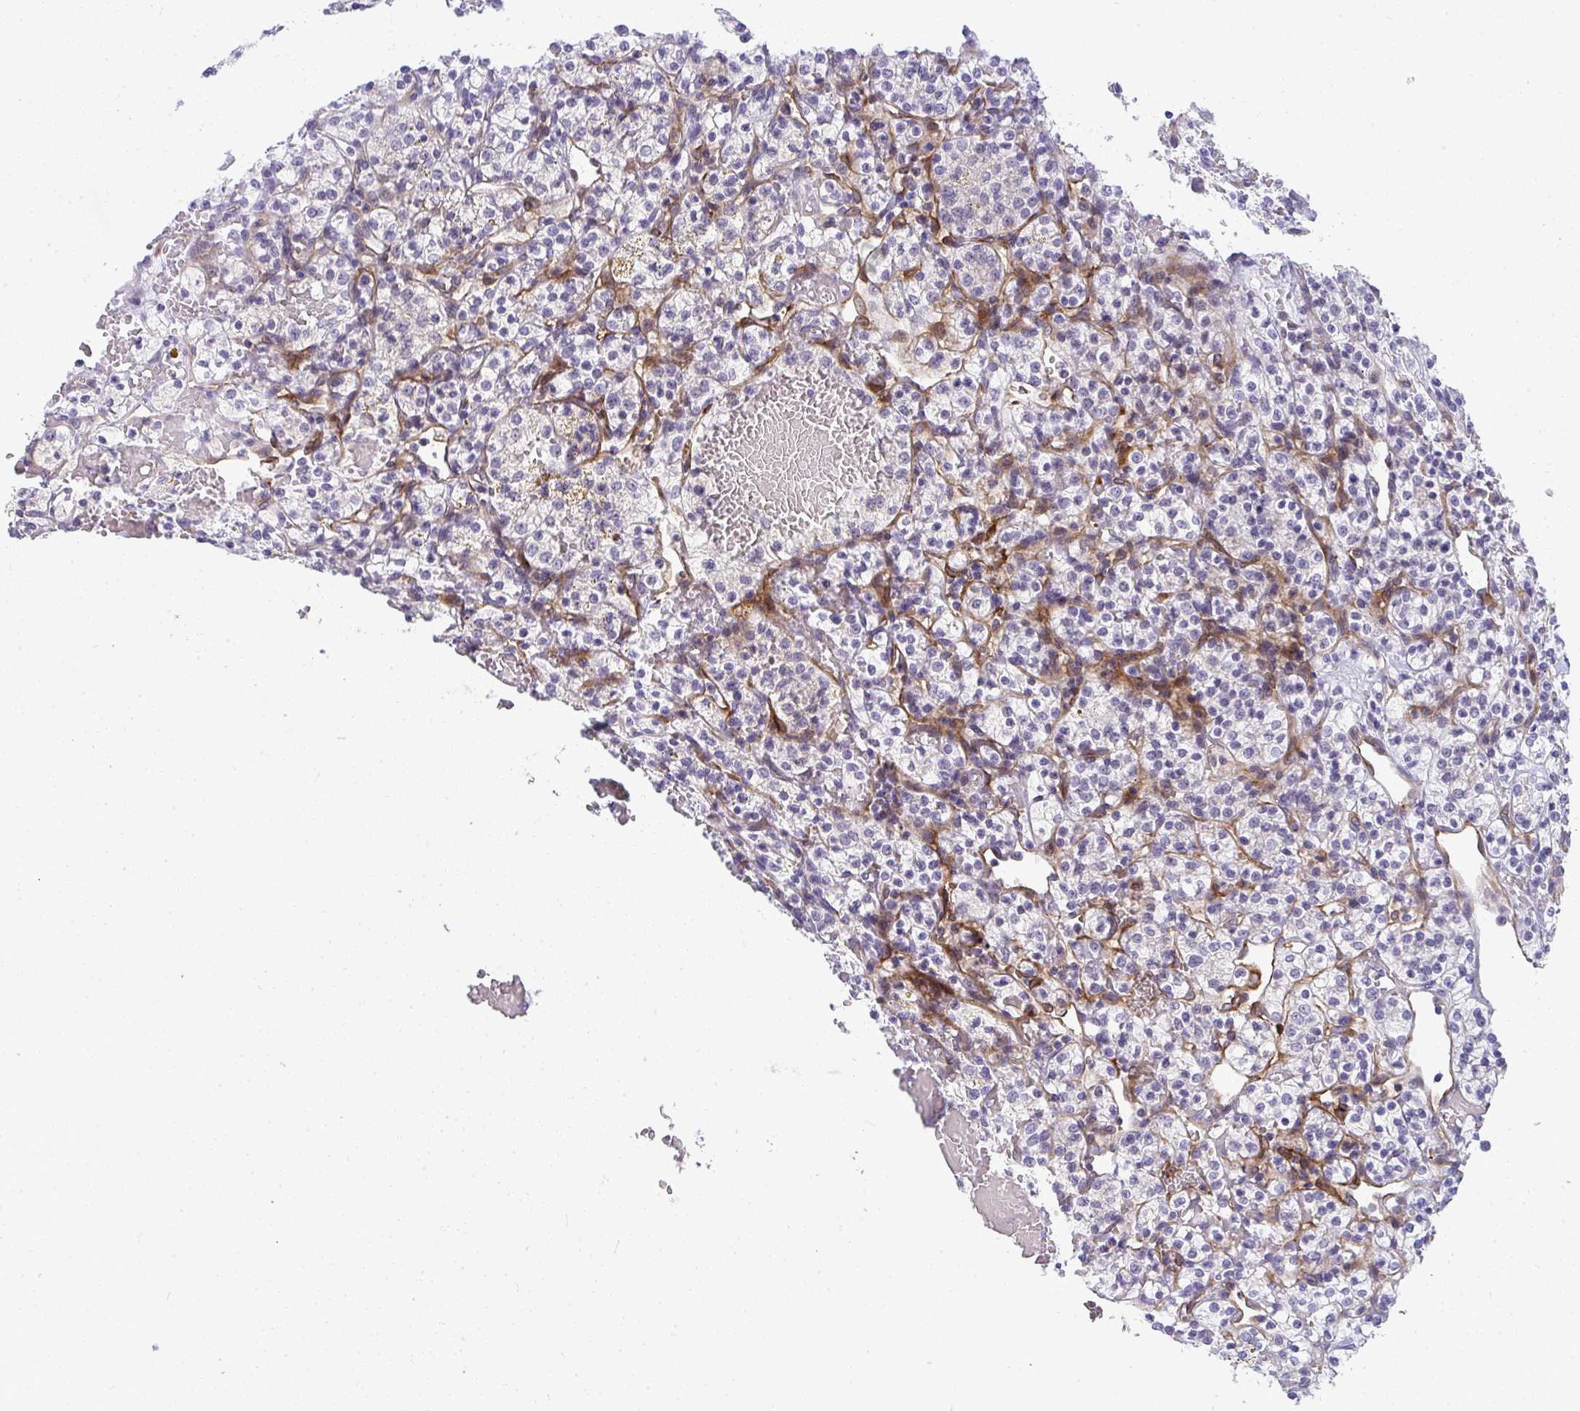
{"staining": {"intensity": "negative", "quantity": "none", "location": "none"}, "tissue": "renal cancer", "cell_type": "Tumor cells", "image_type": "cancer", "snomed": [{"axis": "morphology", "description": "Adenocarcinoma, NOS"}, {"axis": "topography", "description": "Kidney"}], "caption": "This is an immunohistochemistry image of renal cancer (adenocarcinoma). There is no positivity in tumor cells.", "gene": "TMEM82", "patient": {"sex": "female", "age": 60}}